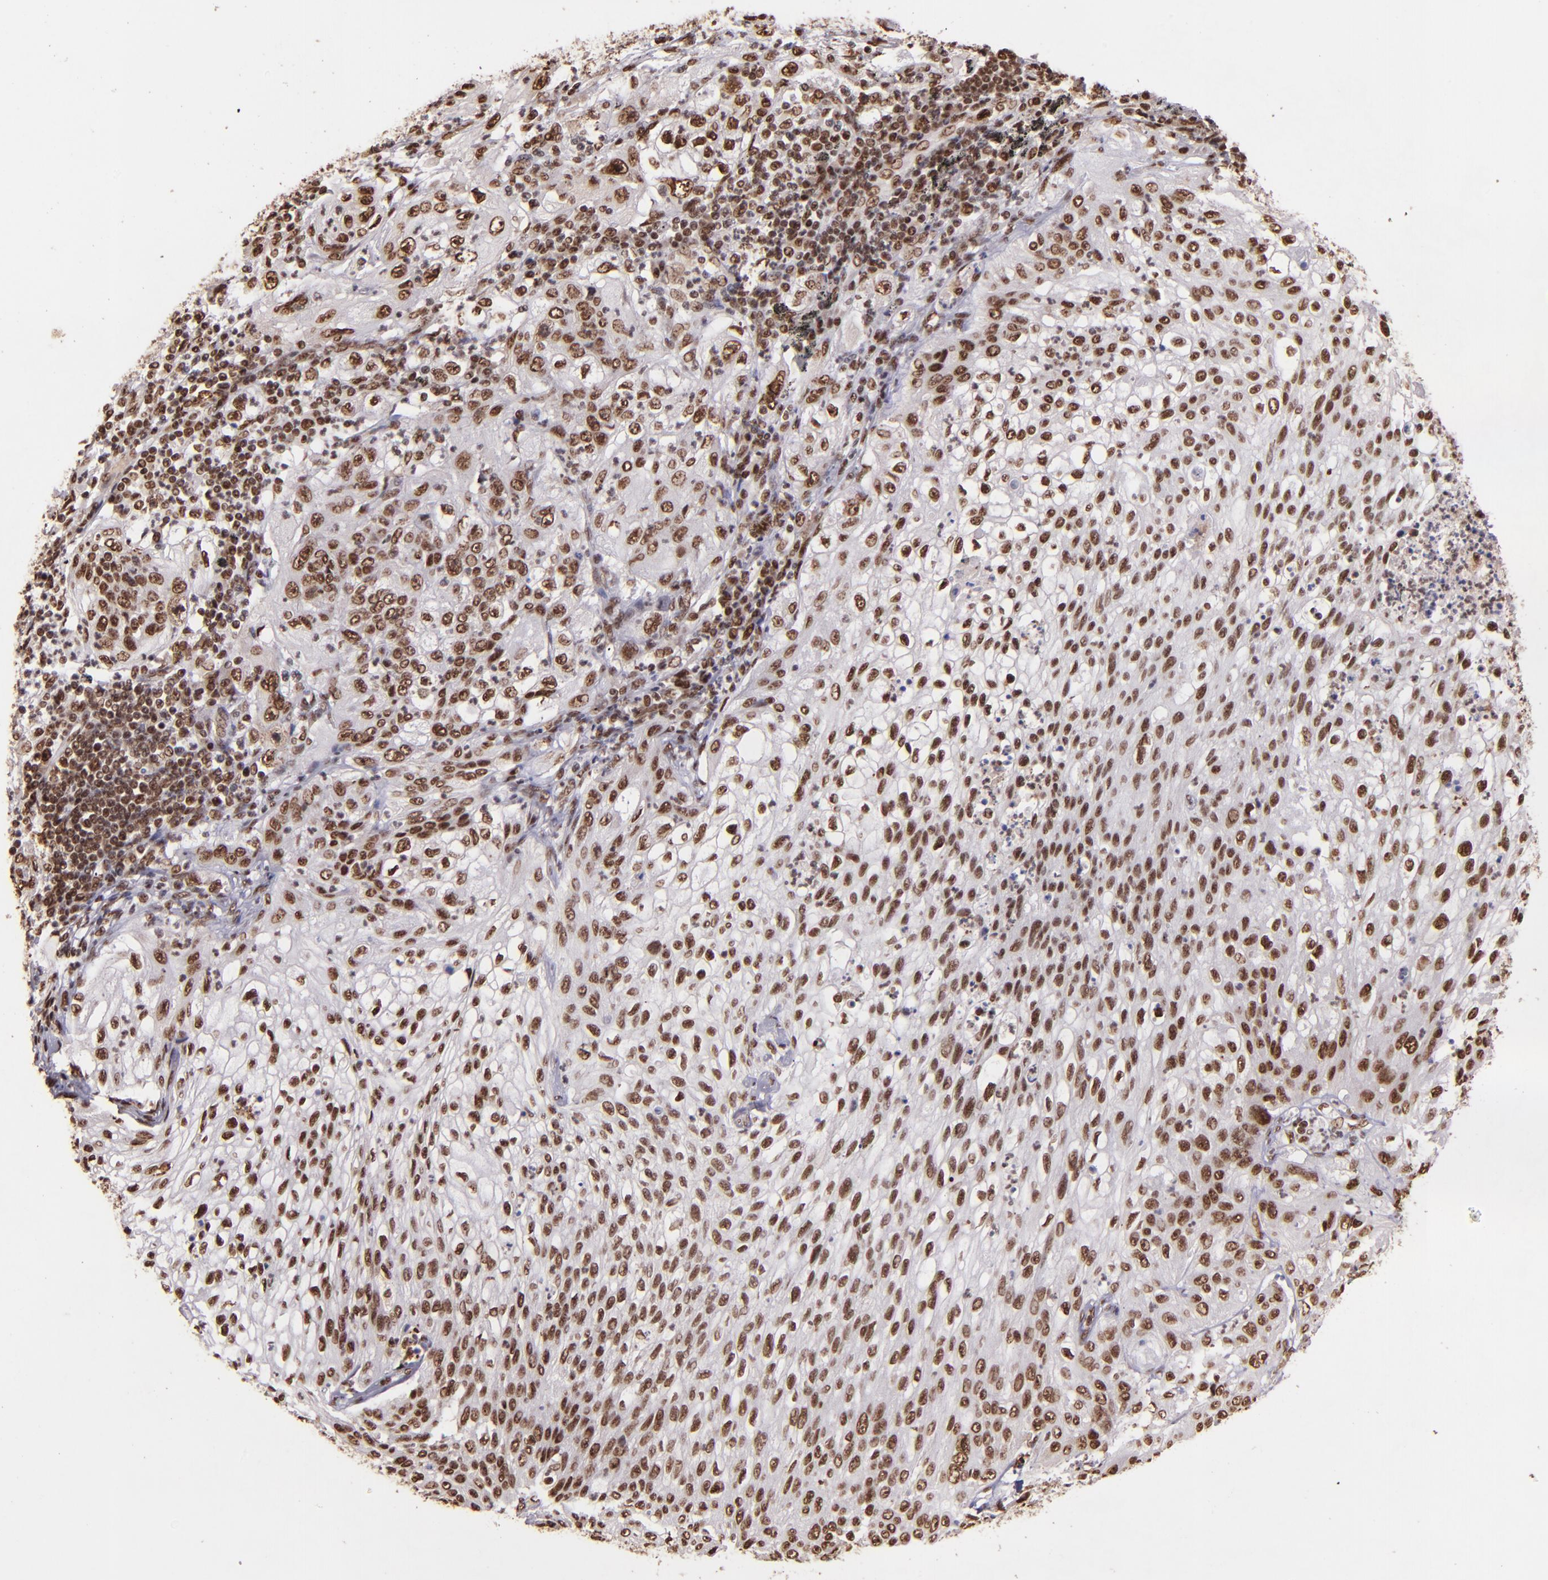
{"staining": {"intensity": "strong", "quantity": ">75%", "location": "nuclear"}, "tissue": "lung cancer", "cell_type": "Tumor cells", "image_type": "cancer", "snomed": [{"axis": "morphology", "description": "Inflammation, NOS"}, {"axis": "morphology", "description": "Squamous cell carcinoma, NOS"}, {"axis": "topography", "description": "Lymph node"}, {"axis": "topography", "description": "Soft tissue"}, {"axis": "topography", "description": "Lung"}], "caption": "A photomicrograph of squamous cell carcinoma (lung) stained for a protein displays strong nuclear brown staining in tumor cells.", "gene": "PQBP1", "patient": {"sex": "male", "age": 66}}